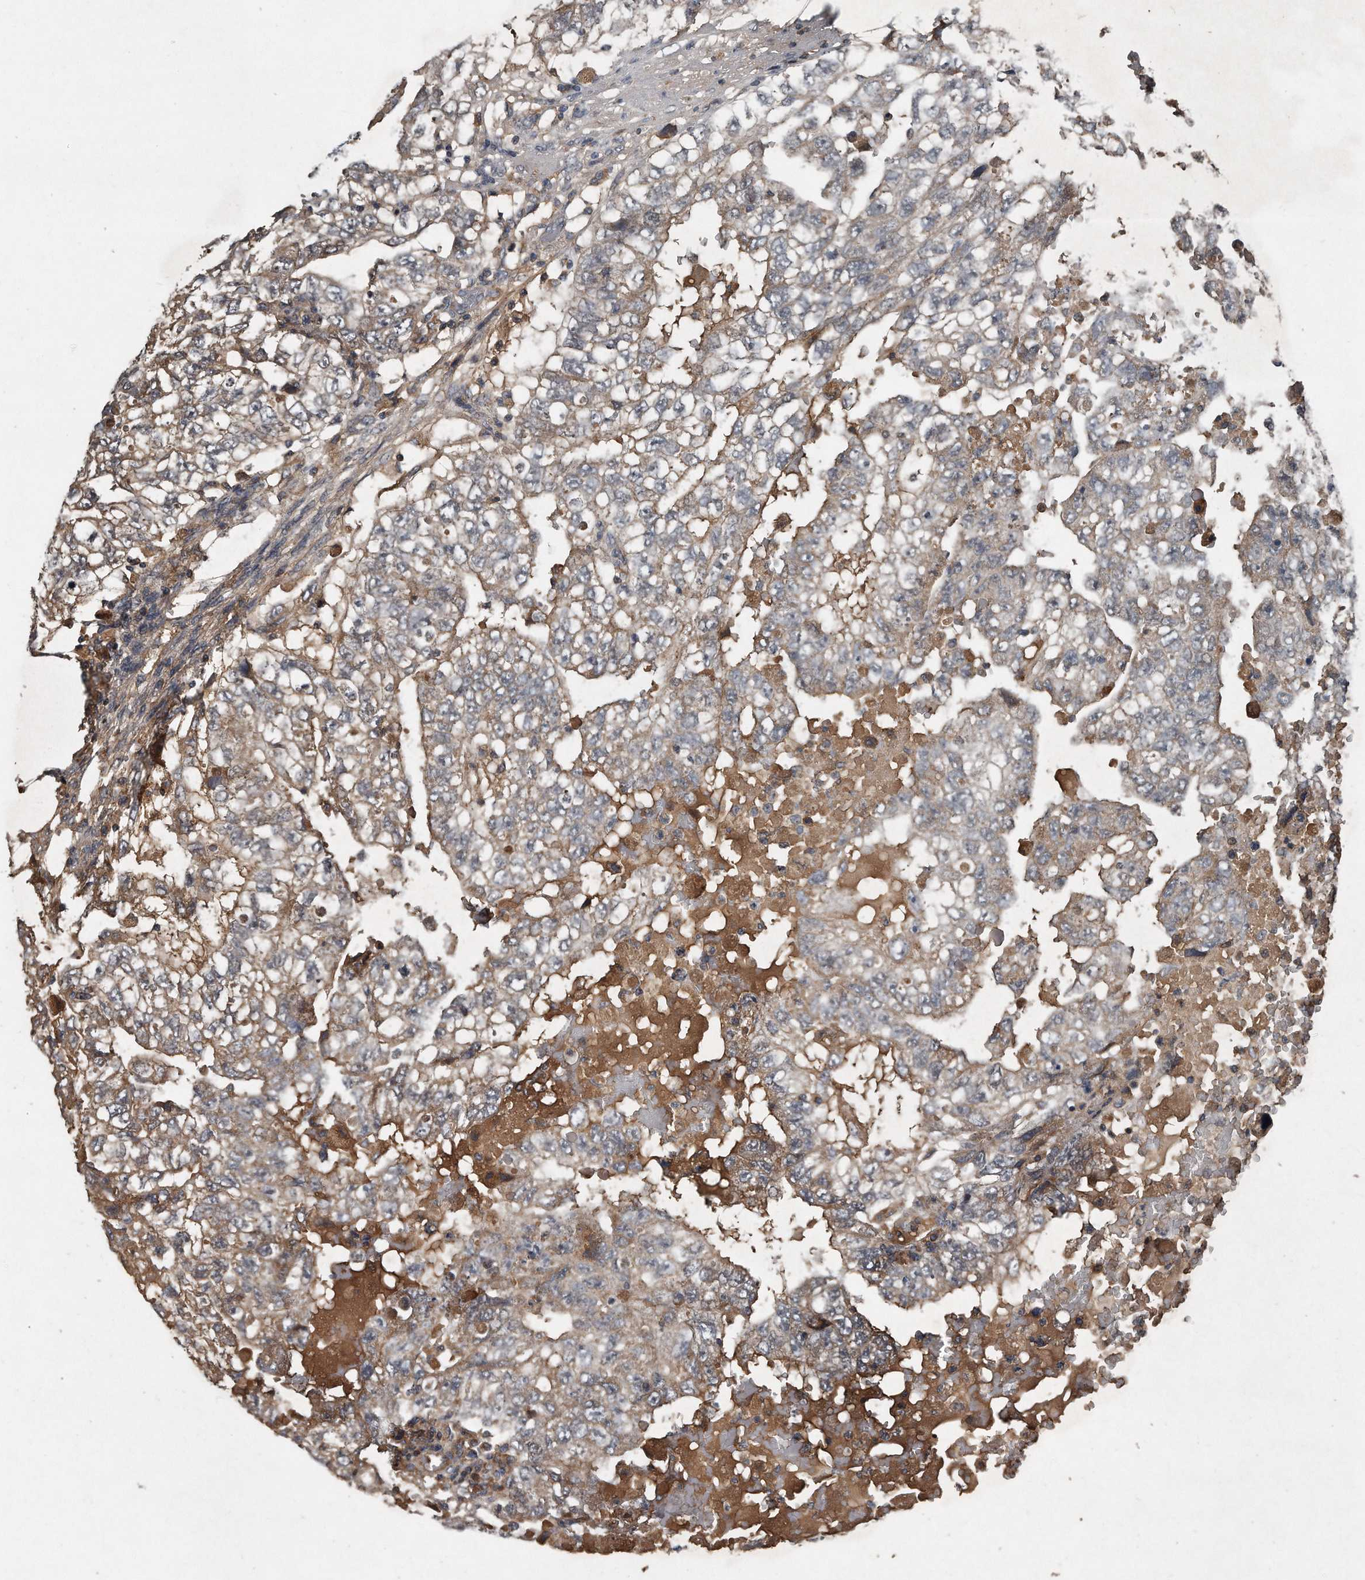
{"staining": {"intensity": "weak", "quantity": "<25%", "location": "cytoplasmic/membranous"}, "tissue": "testis cancer", "cell_type": "Tumor cells", "image_type": "cancer", "snomed": [{"axis": "morphology", "description": "Carcinoma, Embryonal, NOS"}, {"axis": "topography", "description": "Testis"}], "caption": "This is a image of immunohistochemistry (IHC) staining of testis embryonal carcinoma, which shows no staining in tumor cells.", "gene": "SDHA", "patient": {"sex": "male", "age": 36}}